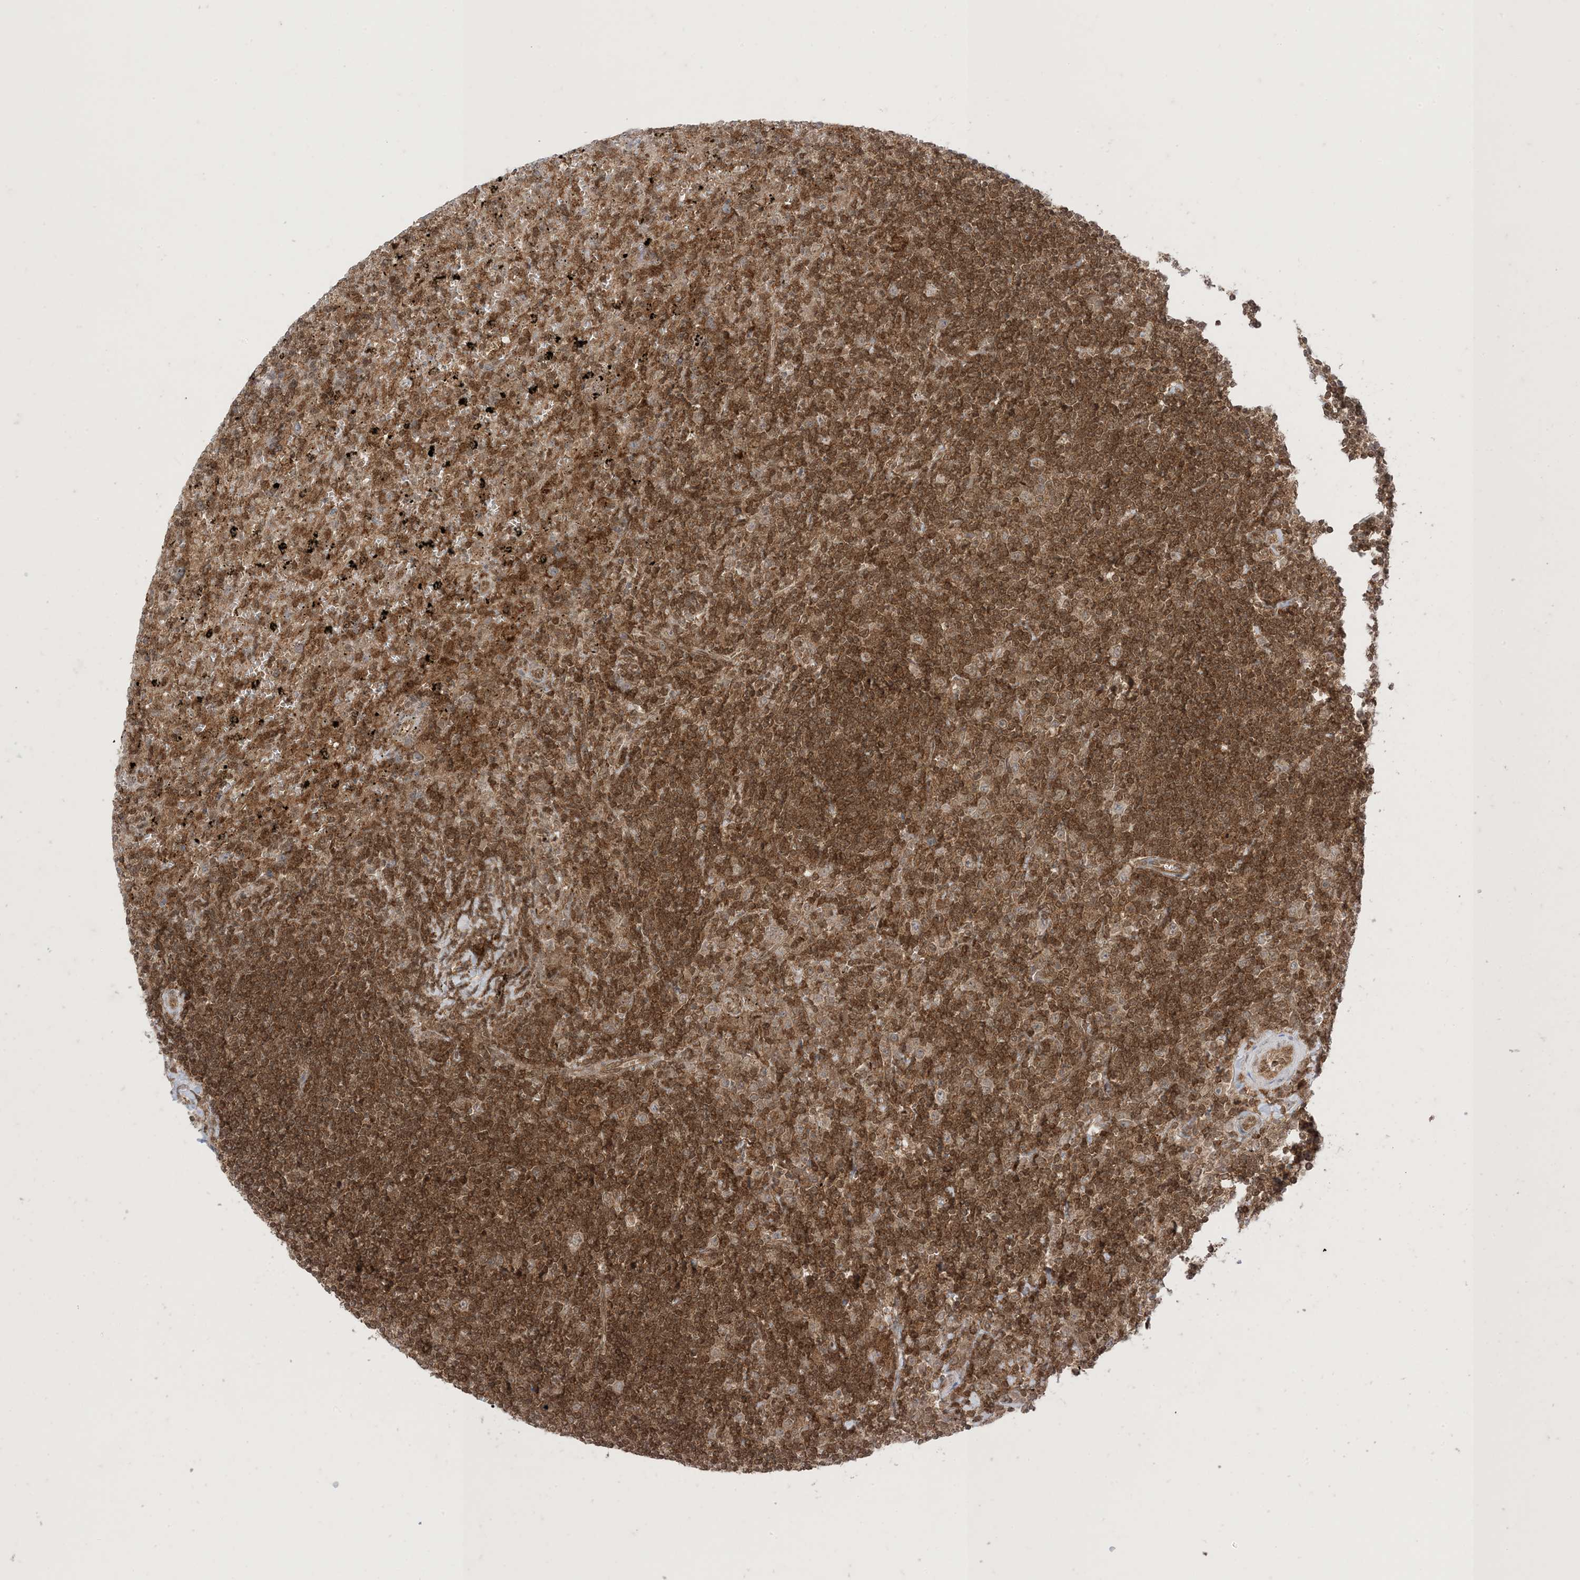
{"staining": {"intensity": "moderate", "quantity": ">75%", "location": "cytoplasmic/membranous"}, "tissue": "lymphoma", "cell_type": "Tumor cells", "image_type": "cancer", "snomed": [{"axis": "morphology", "description": "Malignant lymphoma, non-Hodgkin's type, Low grade"}, {"axis": "topography", "description": "Spleen"}], "caption": "Moderate cytoplasmic/membranous protein positivity is seen in approximately >75% of tumor cells in low-grade malignant lymphoma, non-Hodgkin's type.", "gene": "PTPA", "patient": {"sex": "male", "age": 76}}